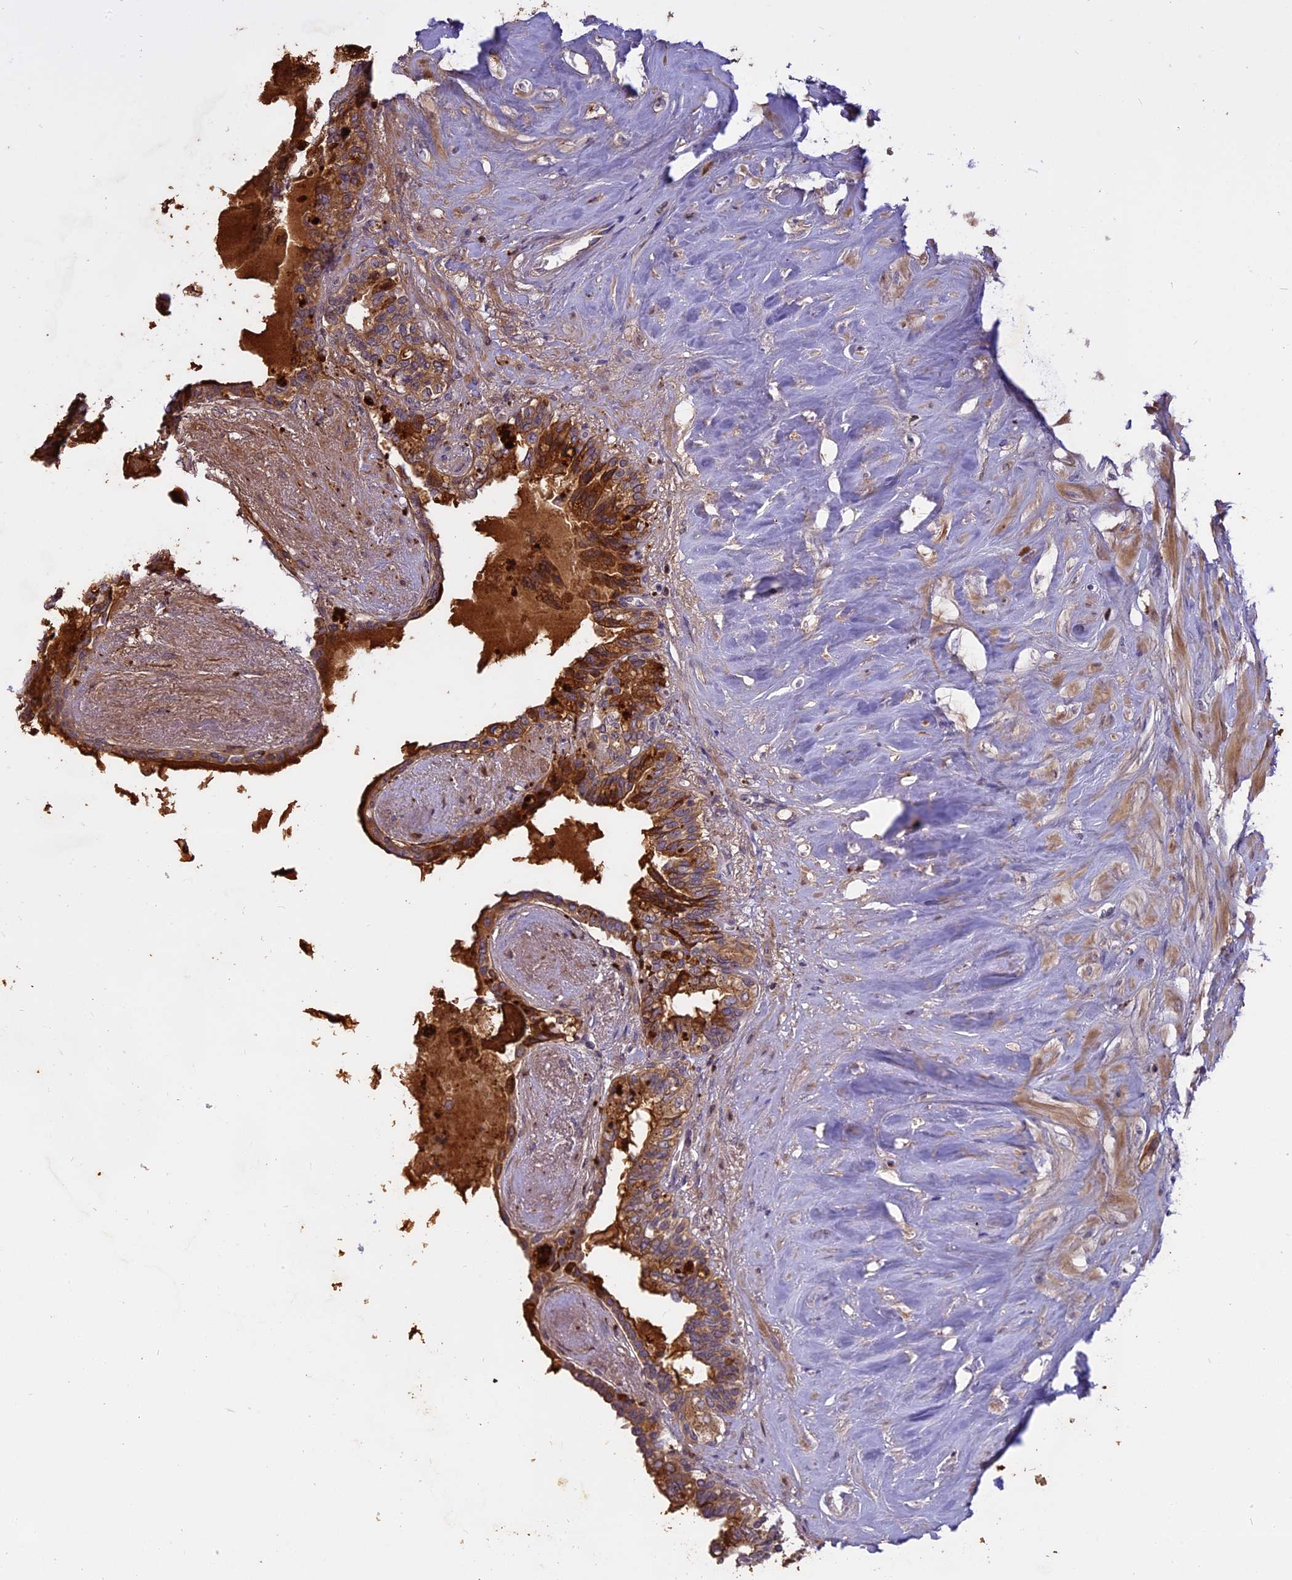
{"staining": {"intensity": "moderate", "quantity": ">75%", "location": "cytoplasmic/membranous"}, "tissue": "seminal vesicle", "cell_type": "Glandular cells", "image_type": "normal", "snomed": [{"axis": "morphology", "description": "Normal tissue, NOS"}, {"axis": "topography", "description": "Seminal veicle"}], "caption": "Human seminal vesicle stained with a brown dye reveals moderate cytoplasmic/membranous positive staining in about >75% of glandular cells.", "gene": "MEMO1", "patient": {"sex": "male", "age": 63}}